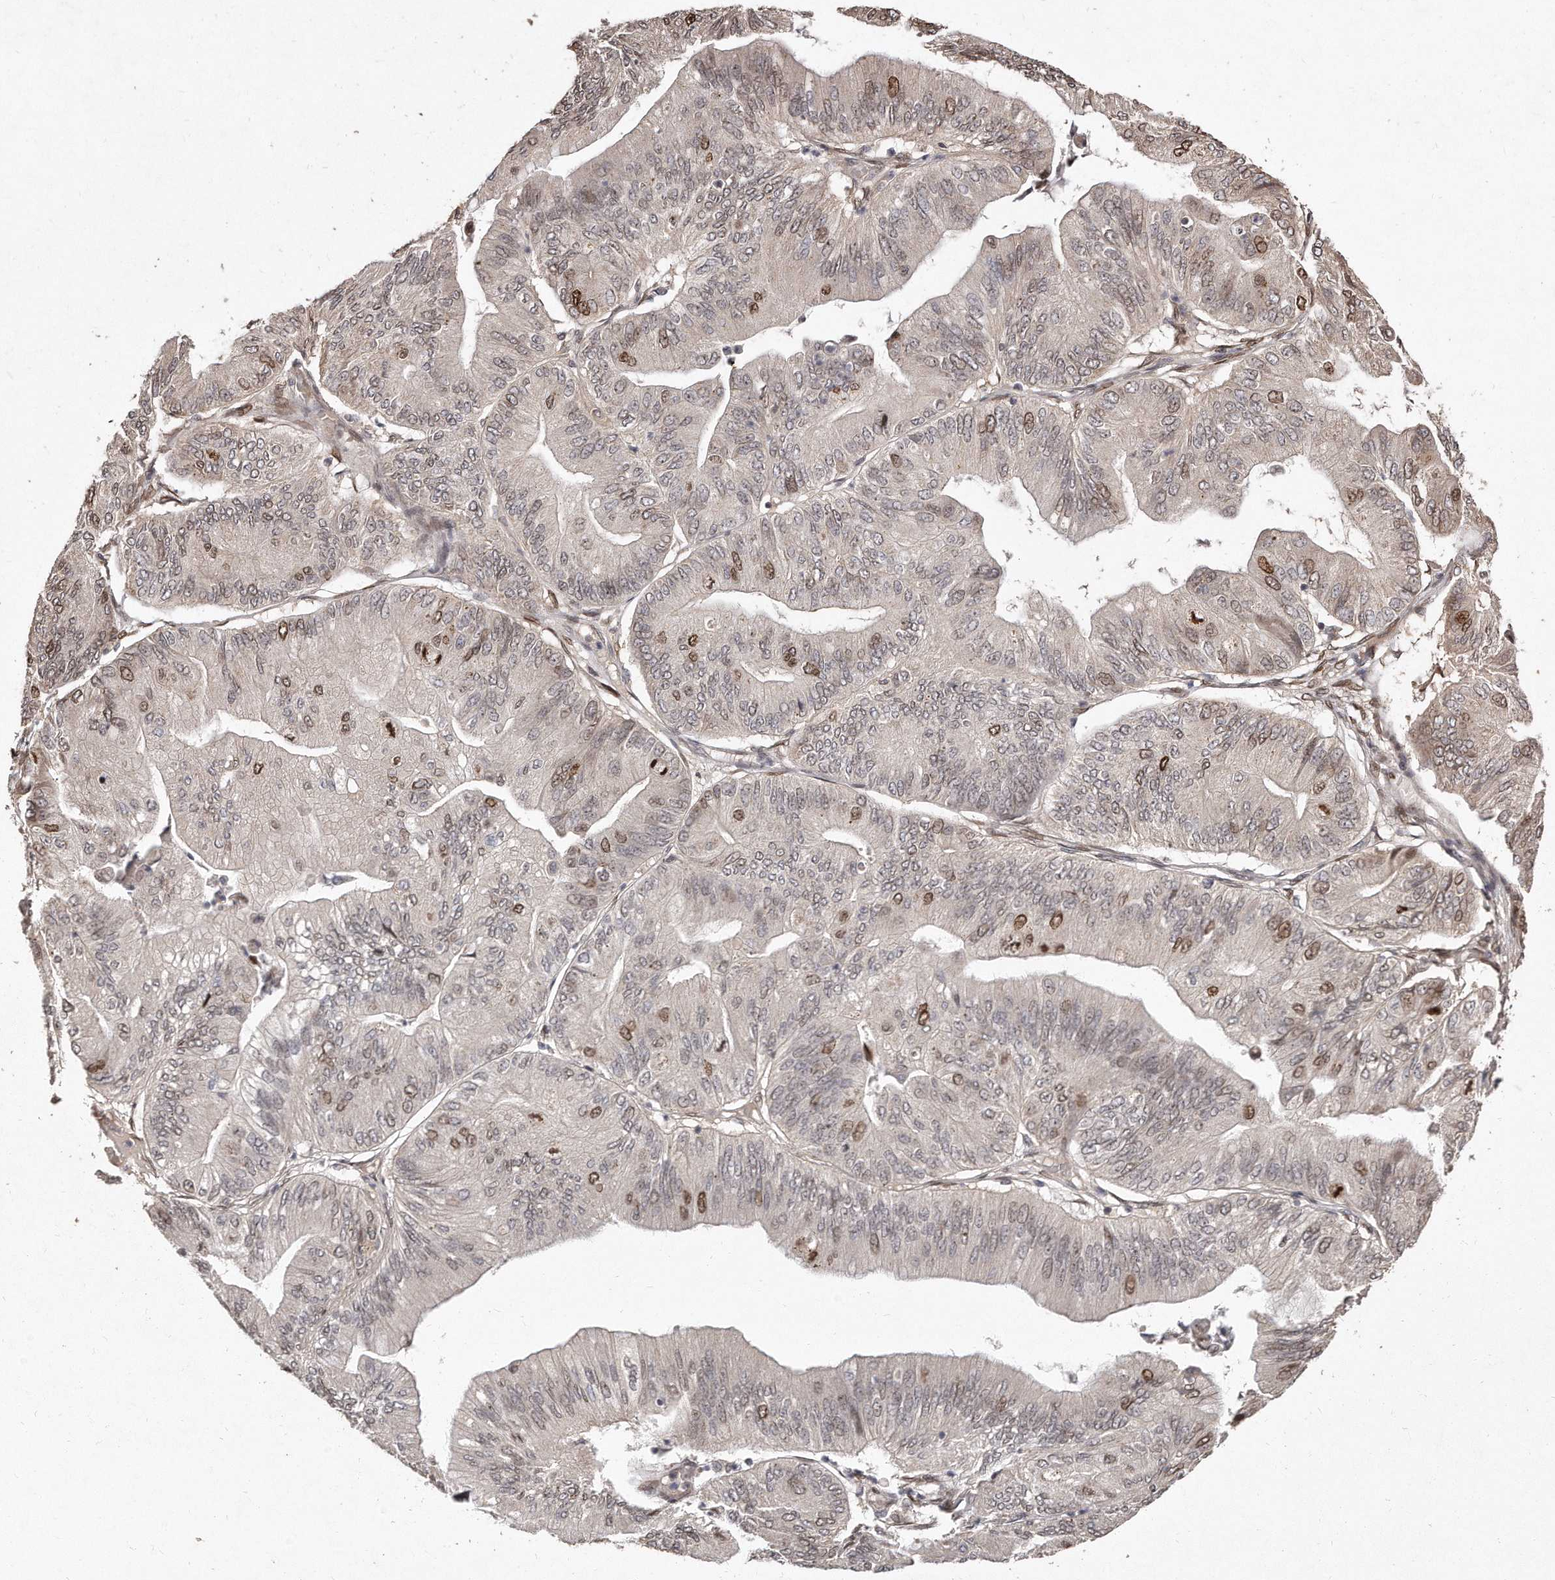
{"staining": {"intensity": "moderate", "quantity": "<25%", "location": "cytoplasmic/membranous,nuclear"}, "tissue": "ovarian cancer", "cell_type": "Tumor cells", "image_type": "cancer", "snomed": [{"axis": "morphology", "description": "Cystadenocarcinoma, mucinous, NOS"}, {"axis": "topography", "description": "Ovary"}], "caption": "DAB immunohistochemical staining of ovarian mucinous cystadenocarcinoma reveals moderate cytoplasmic/membranous and nuclear protein staining in about <25% of tumor cells. (DAB (3,3'-diaminobenzidine) IHC with brightfield microscopy, high magnification).", "gene": "HASPIN", "patient": {"sex": "female", "age": 61}}